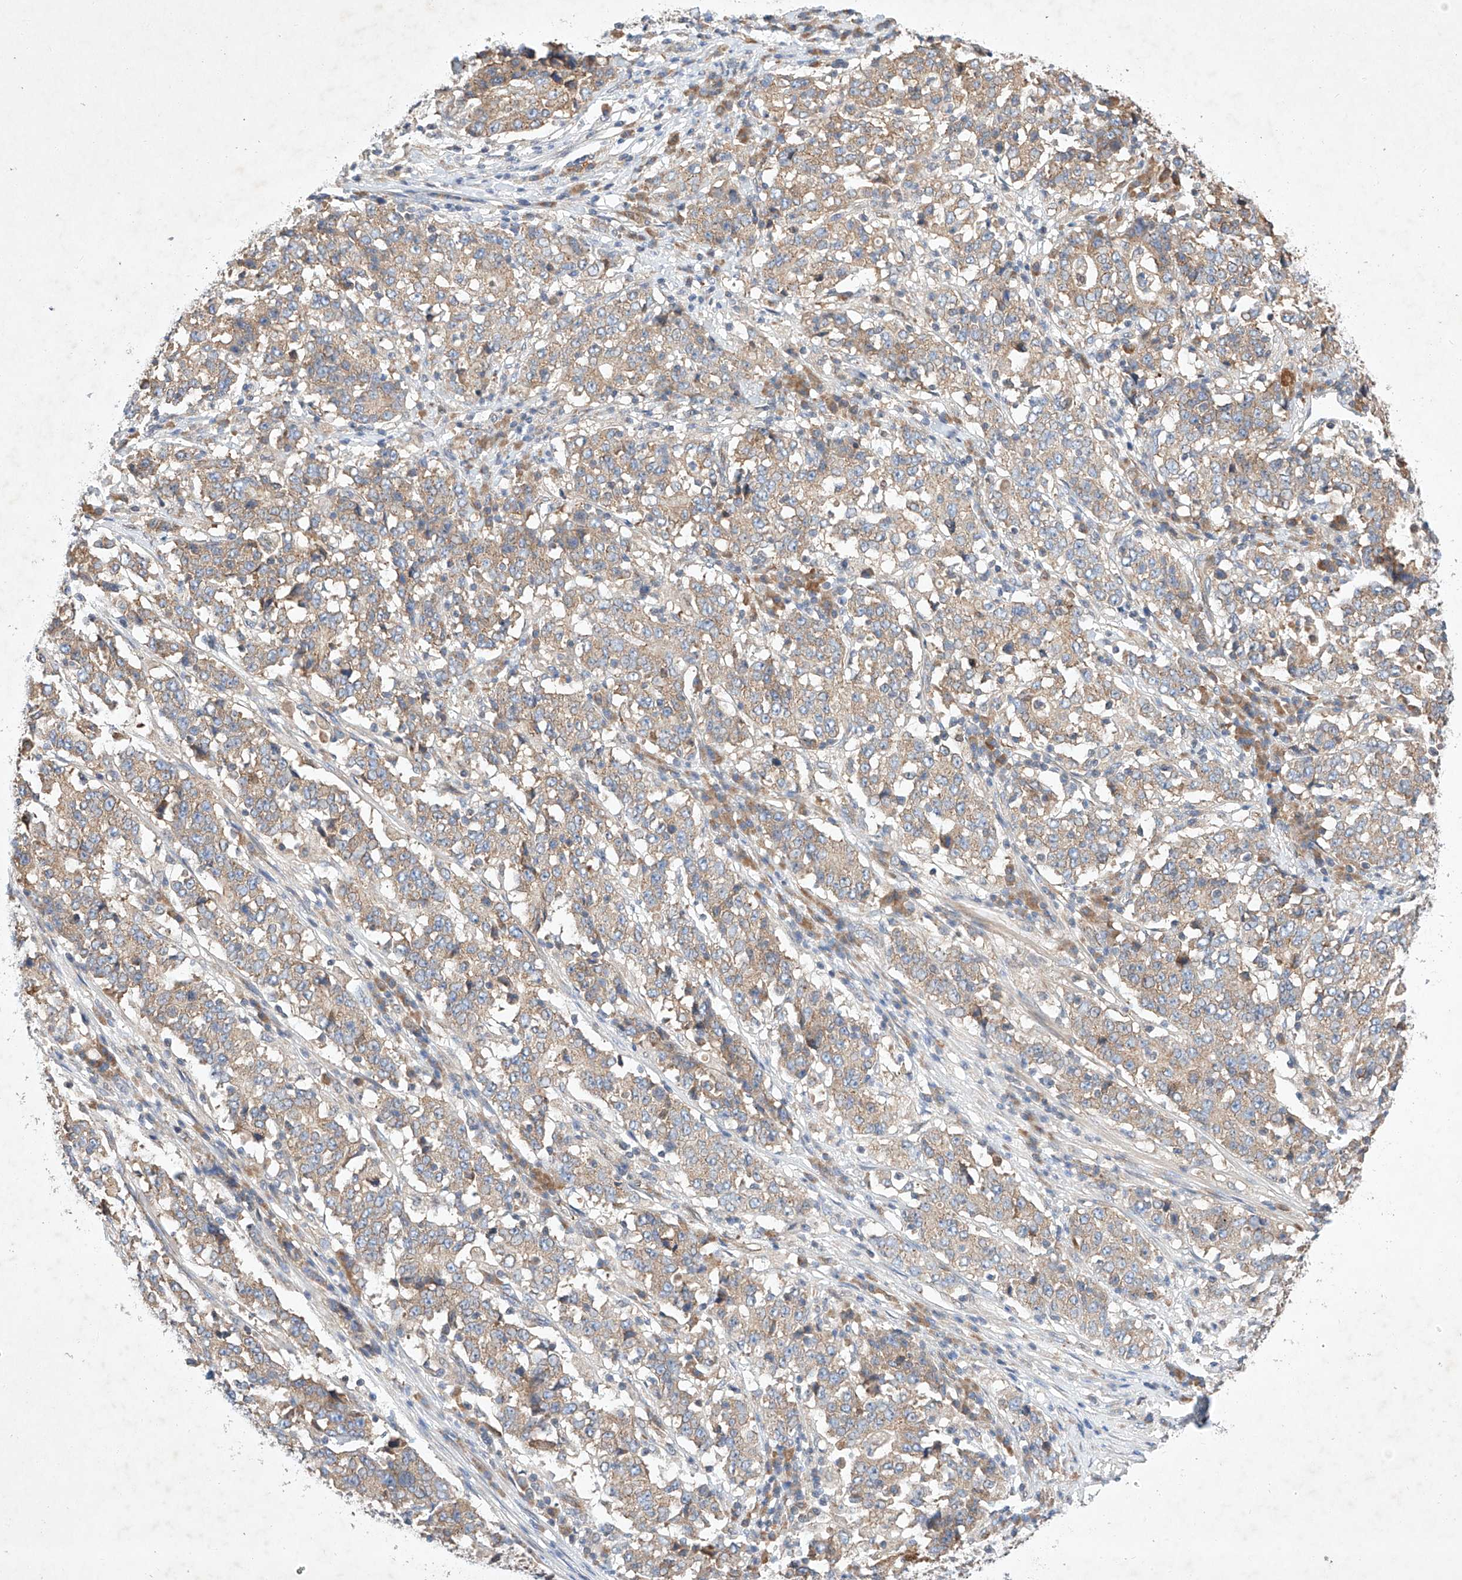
{"staining": {"intensity": "moderate", "quantity": ">75%", "location": "cytoplasmic/membranous"}, "tissue": "stomach cancer", "cell_type": "Tumor cells", "image_type": "cancer", "snomed": [{"axis": "morphology", "description": "Adenocarcinoma, NOS"}, {"axis": "topography", "description": "Stomach"}], "caption": "The micrograph shows staining of stomach cancer, revealing moderate cytoplasmic/membranous protein staining (brown color) within tumor cells.", "gene": "C6orf118", "patient": {"sex": "male", "age": 59}}